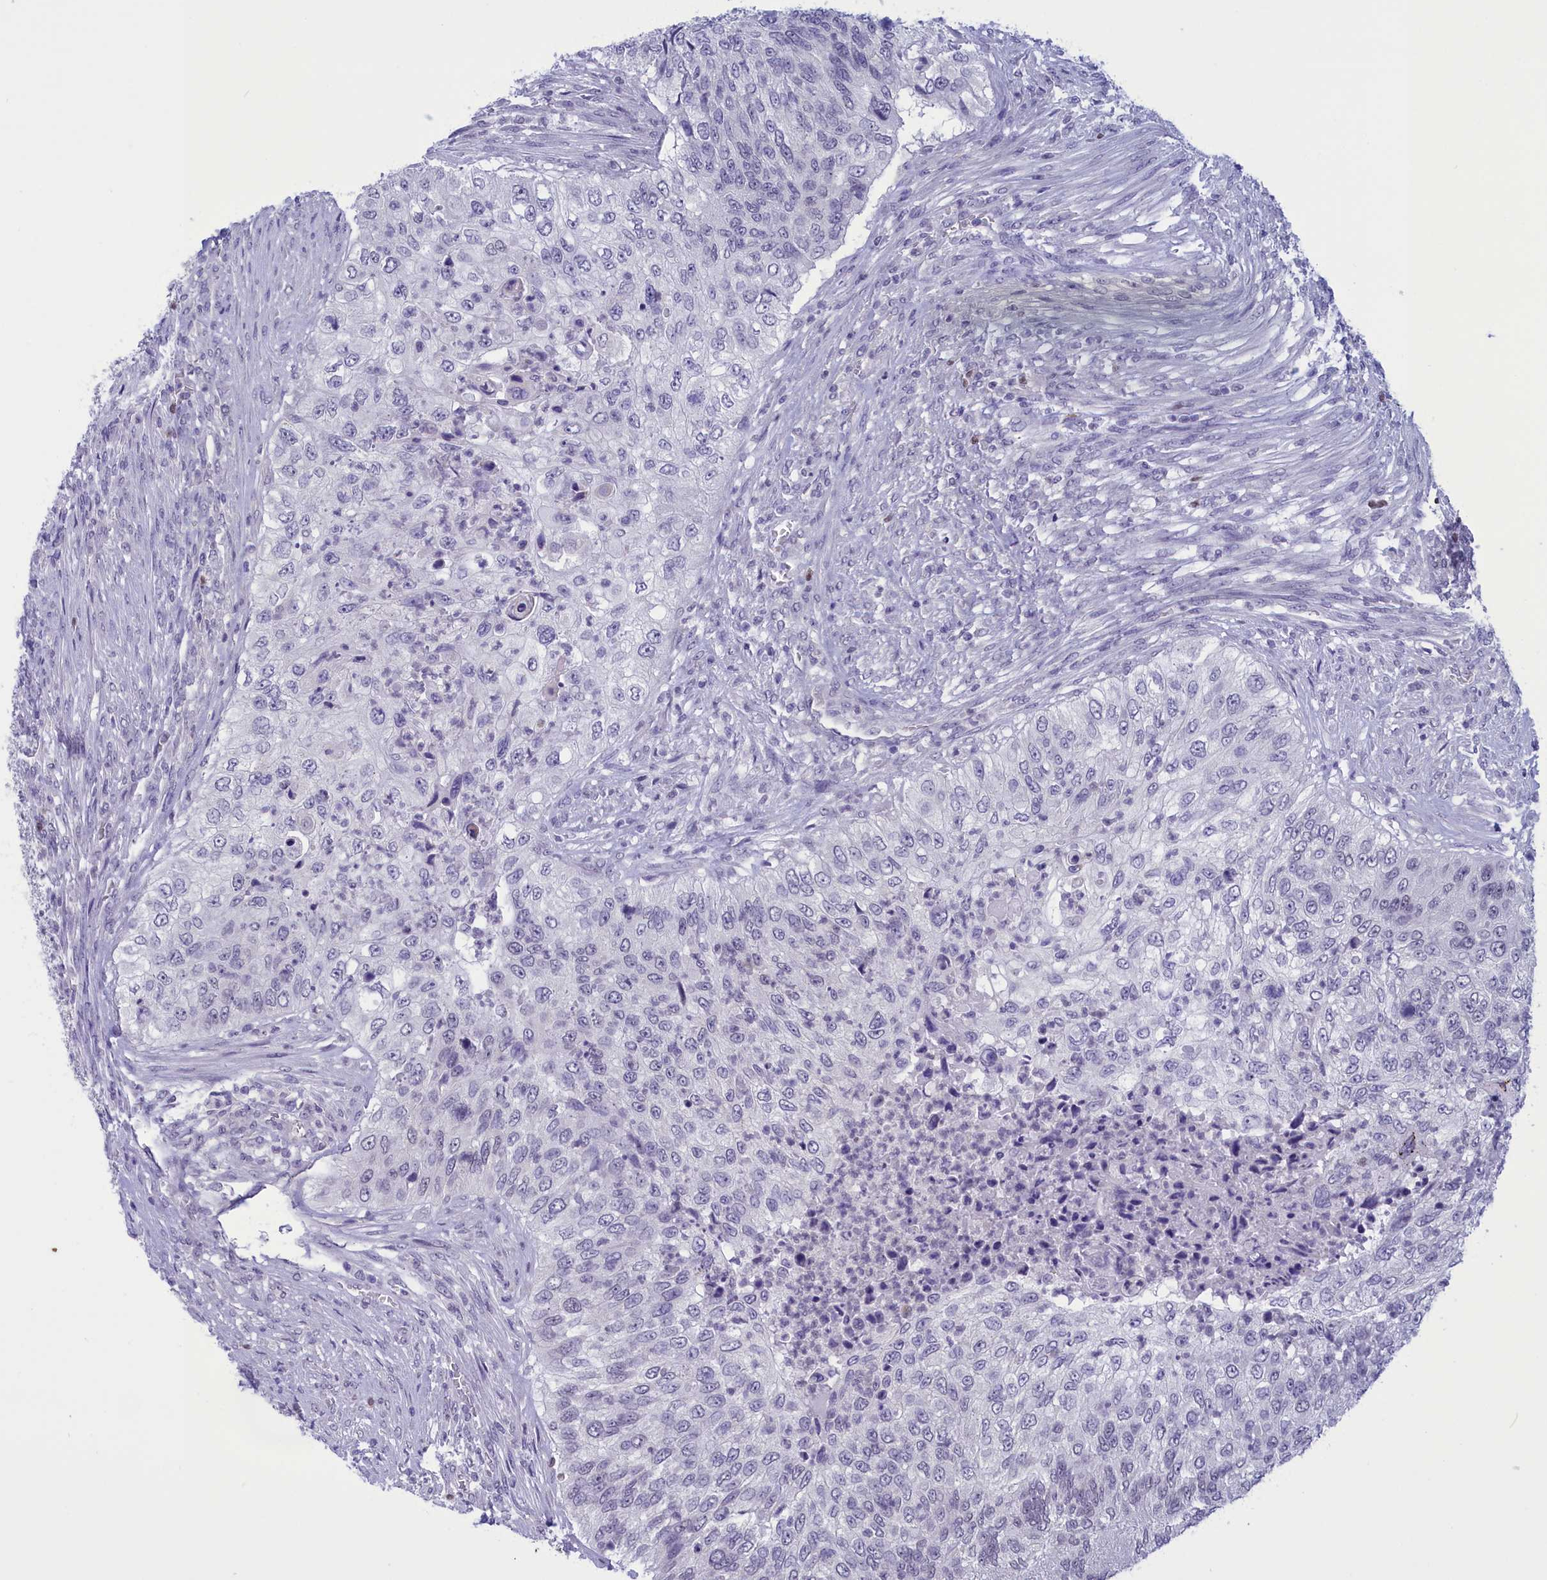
{"staining": {"intensity": "negative", "quantity": "none", "location": "none"}, "tissue": "urothelial cancer", "cell_type": "Tumor cells", "image_type": "cancer", "snomed": [{"axis": "morphology", "description": "Urothelial carcinoma, High grade"}, {"axis": "topography", "description": "Urinary bladder"}], "caption": "Image shows no significant protein positivity in tumor cells of urothelial cancer. (IHC, brightfield microscopy, high magnification).", "gene": "ELOA2", "patient": {"sex": "female", "age": 60}}